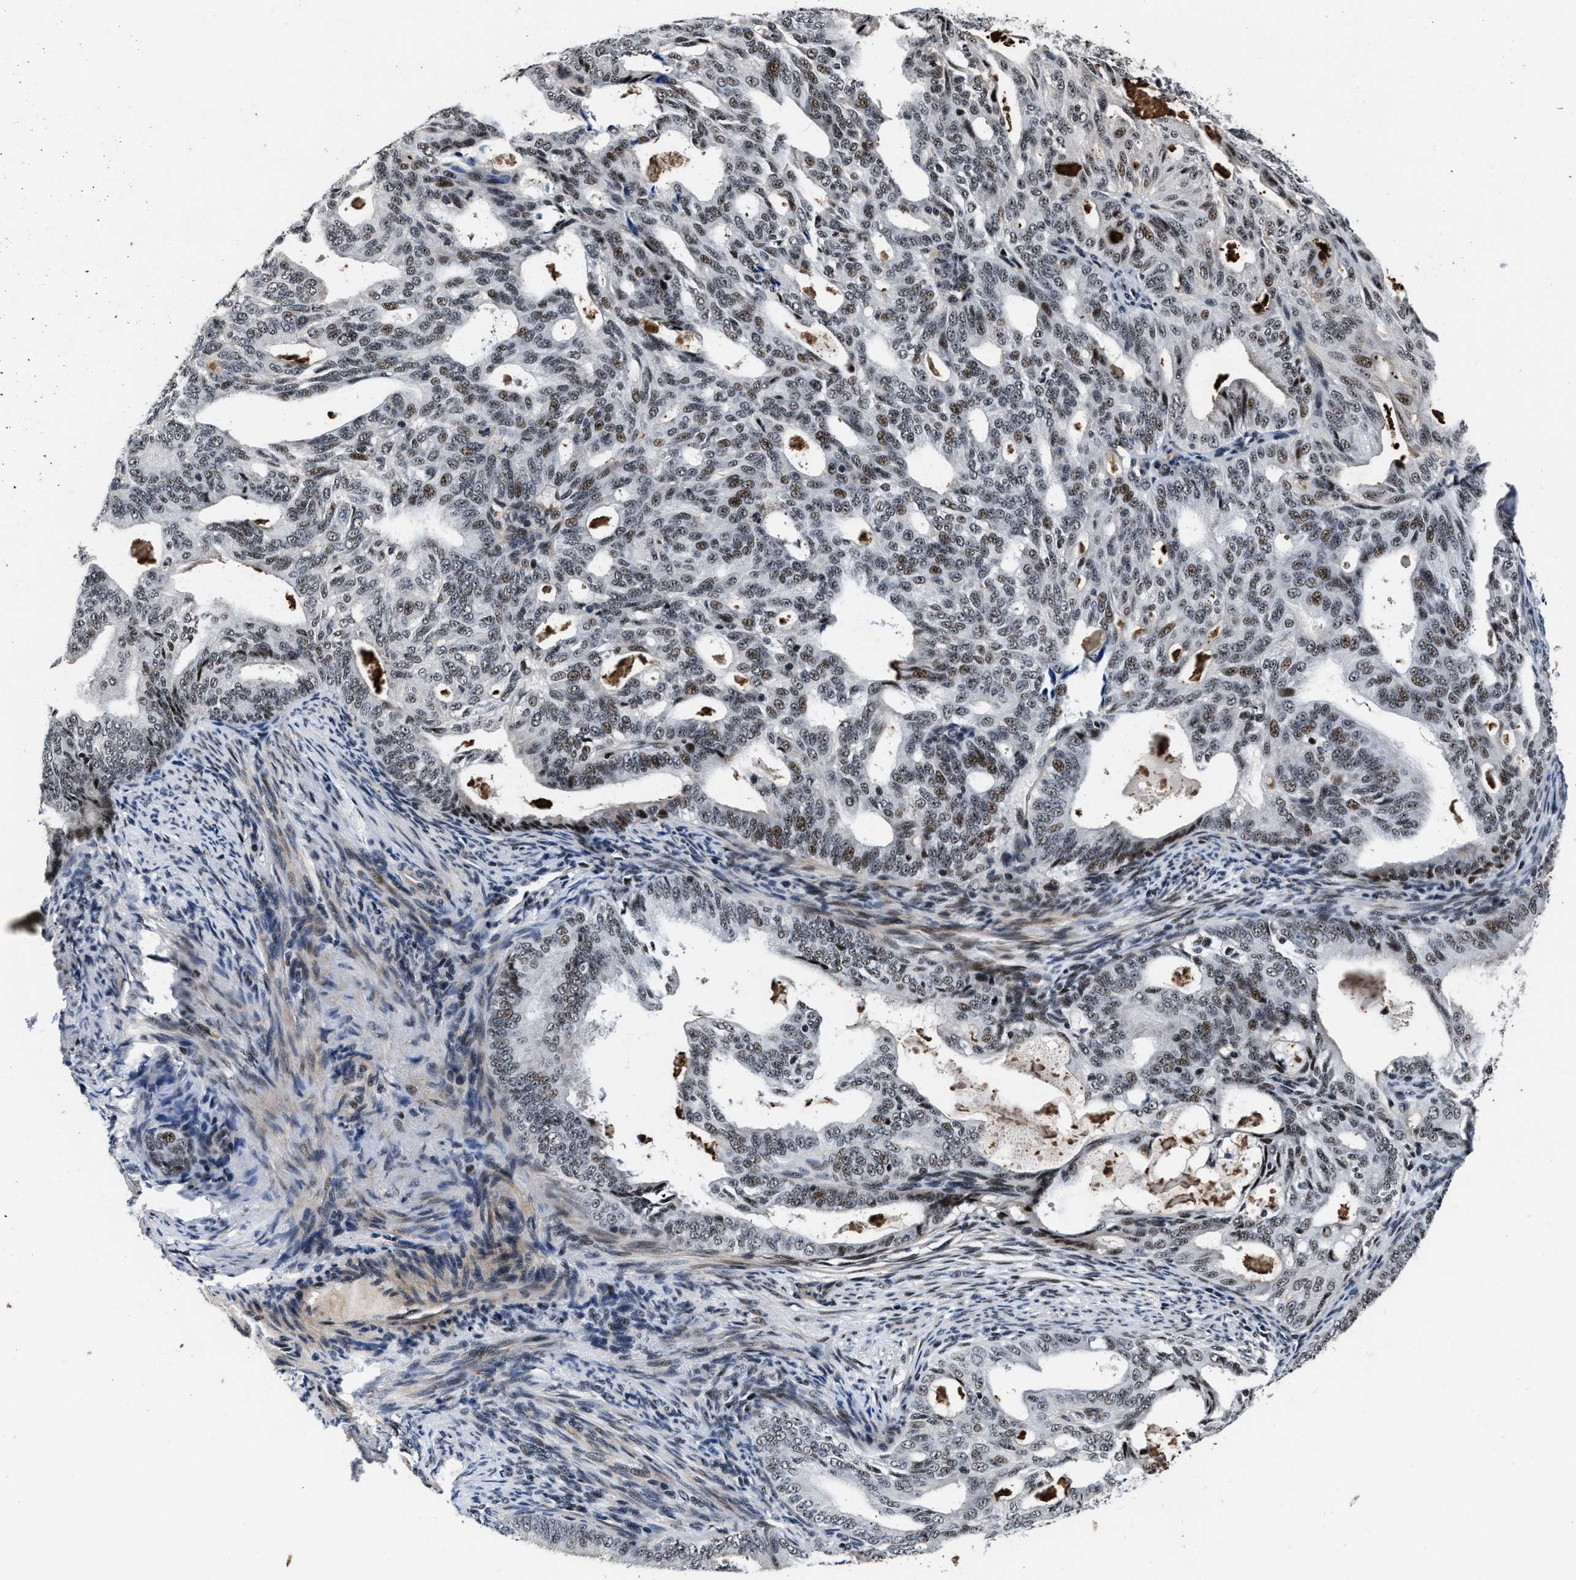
{"staining": {"intensity": "weak", "quantity": "25%-75%", "location": "nuclear"}, "tissue": "endometrial cancer", "cell_type": "Tumor cells", "image_type": "cancer", "snomed": [{"axis": "morphology", "description": "Adenocarcinoma, NOS"}, {"axis": "topography", "description": "Endometrium"}], "caption": "Protein expression by immunohistochemistry (IHC) reveals weak nuclear expression in approximately 25%-75% of tumor cells in adenocarcinoma (endometrial). (DAB IHC with brightfield microscopy, high magnification).", "gene": "ZNF233", "patient": {"sex": "female", "age": 58}}